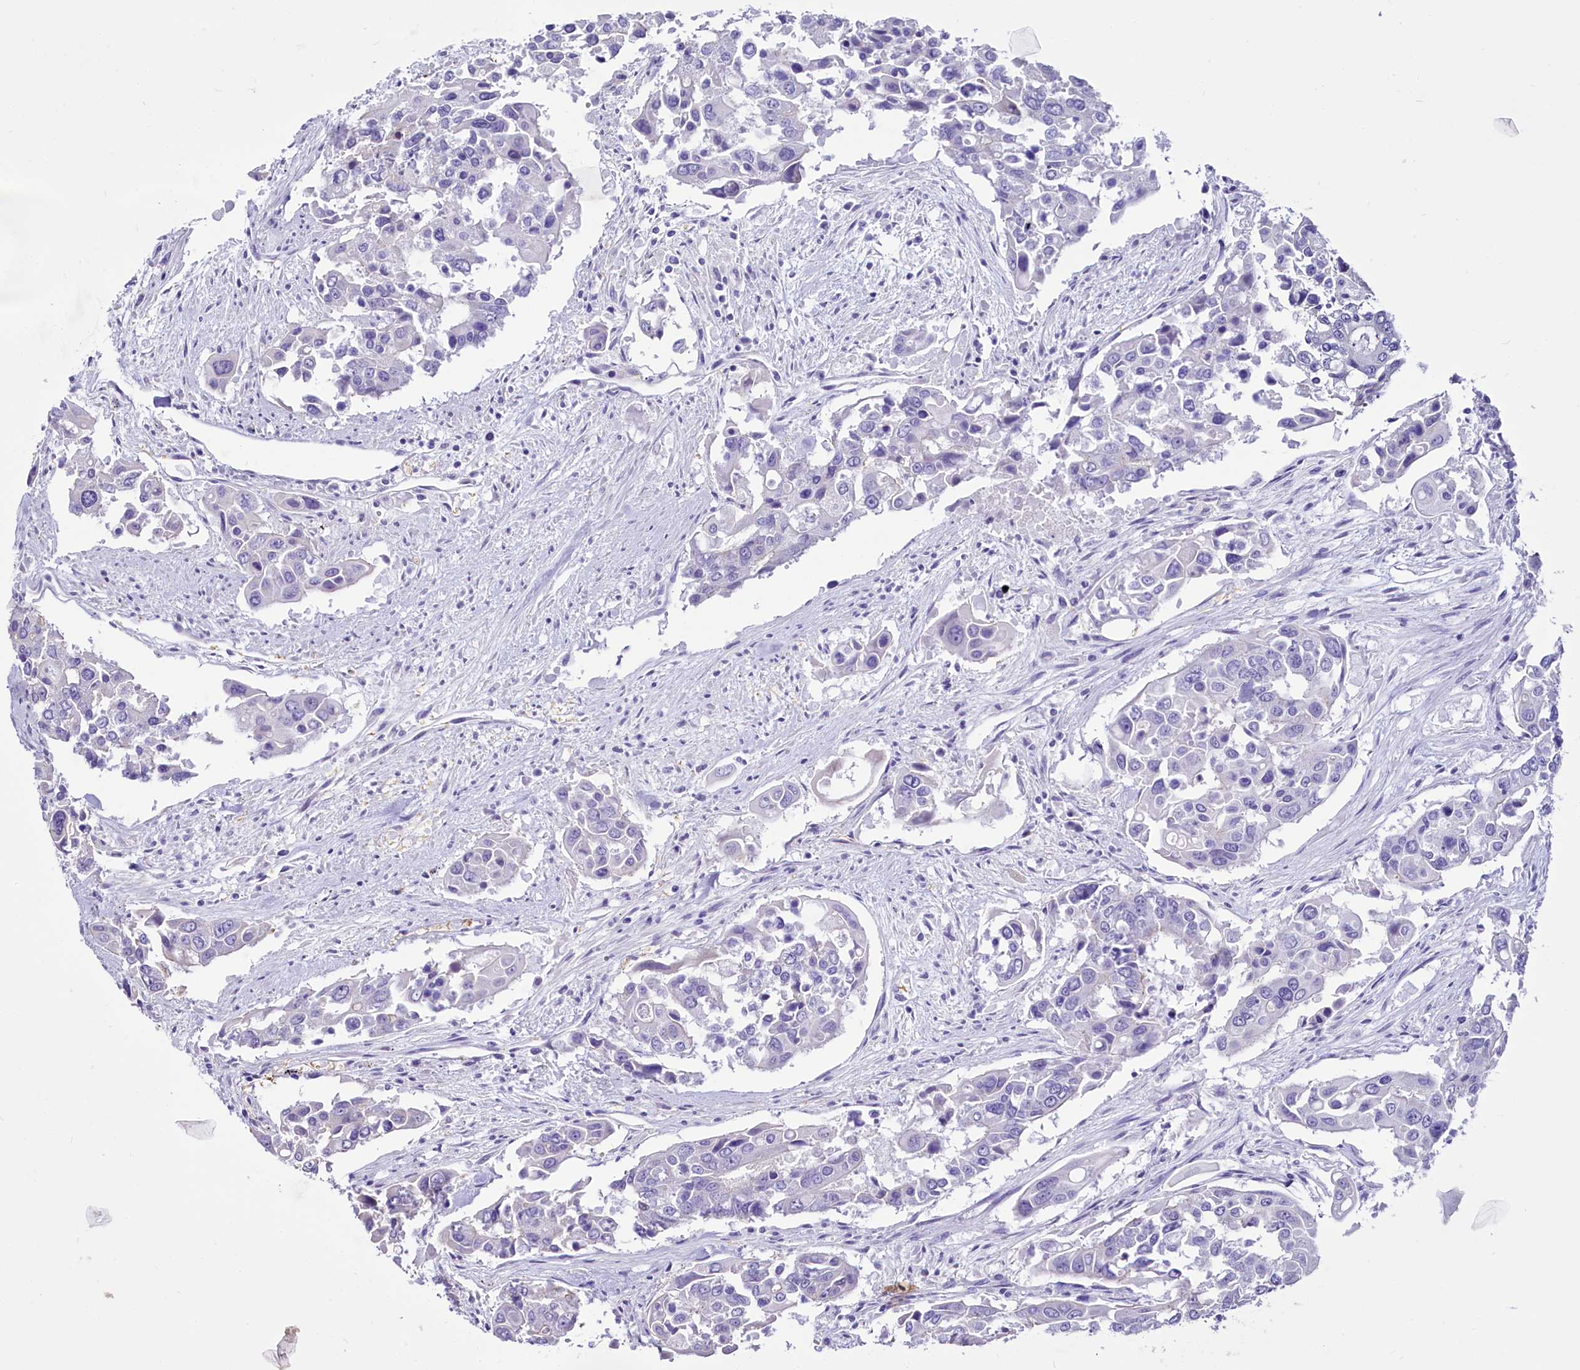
{"staining": {"intensity": "negative", "quantity": "none", "location": "none"}, "tissue": "colorectal cancer", "cell_type": "Tumor cells", "image_type": "cancer", "snomed": [{"axis": "morphology", "description": "Adenocarcinoma, NOS"}, {"axis": "topography", "description": "Colon"}], "caption": "Colorectal cancer (adenocarcinoma) was stained to show a protein in brown. There is no significant positivity in tumor cells. The staining is performed using DAB brown chromogen with nuclei counter-stained in using hematoxylin.", "gene": "BANK1", "patient": {"sex": "male", "age": 77}}